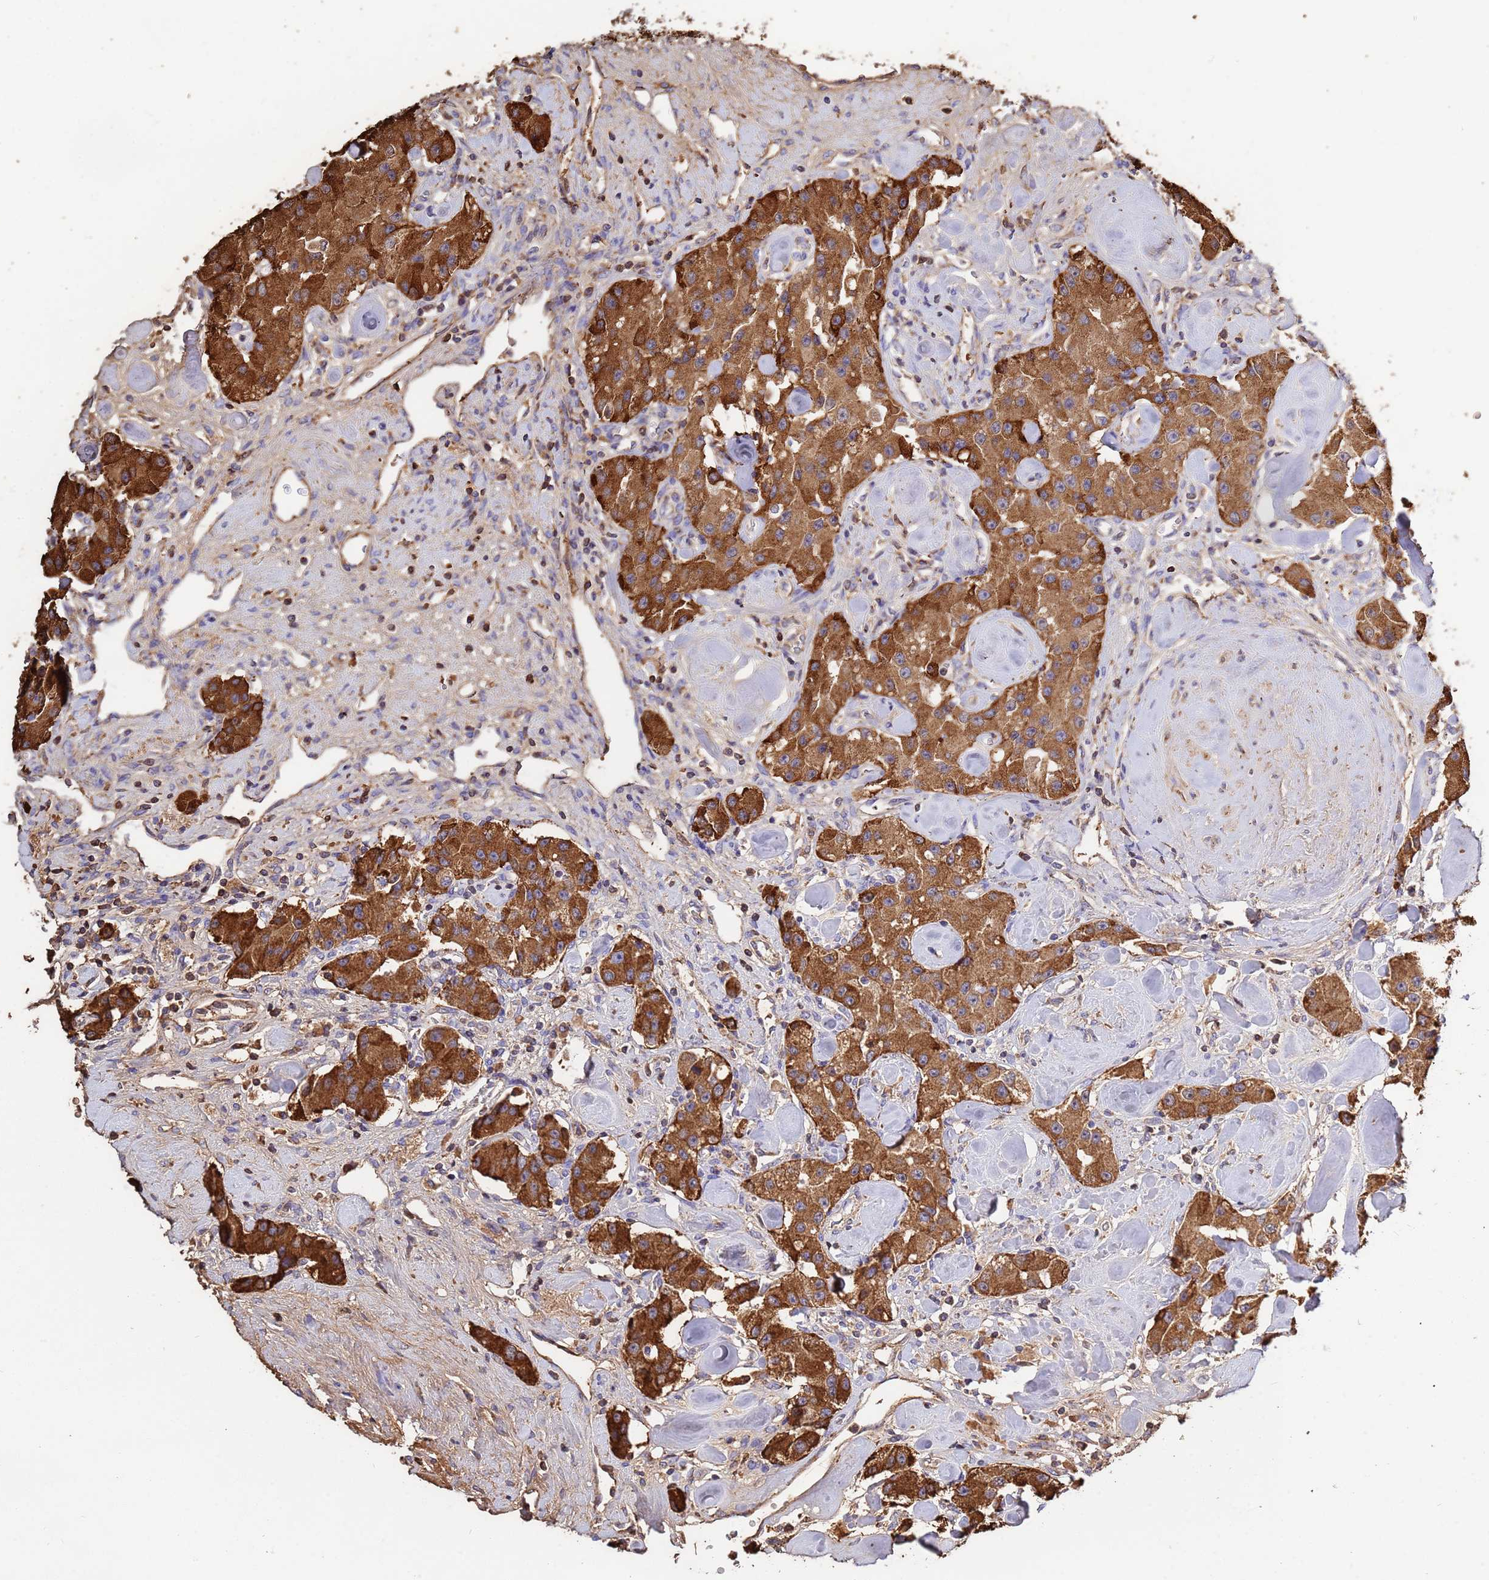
{"staining": {"intensity": "strong", "quantity": ">75%", "location": "cytoplasmic/membranous"}, "tissue": "carcinoid", "cell_type": "Tumor cells", "image_type": "cancer", "snomed": [{"axis": "morphology", "description": "Carcinoid, malignant, NOS"}, {"axis": "topography", "description": "Pancreas"}], "caption": "The immunohistochemical stain shows strong cytoplasmic/membranous staining in tumor cells of malignant carcinoid tissue. (IHC, brightfield microscopy, high magnification).", "gene": "GLUD1", "patient": {"sex": "male", "age": 41}}